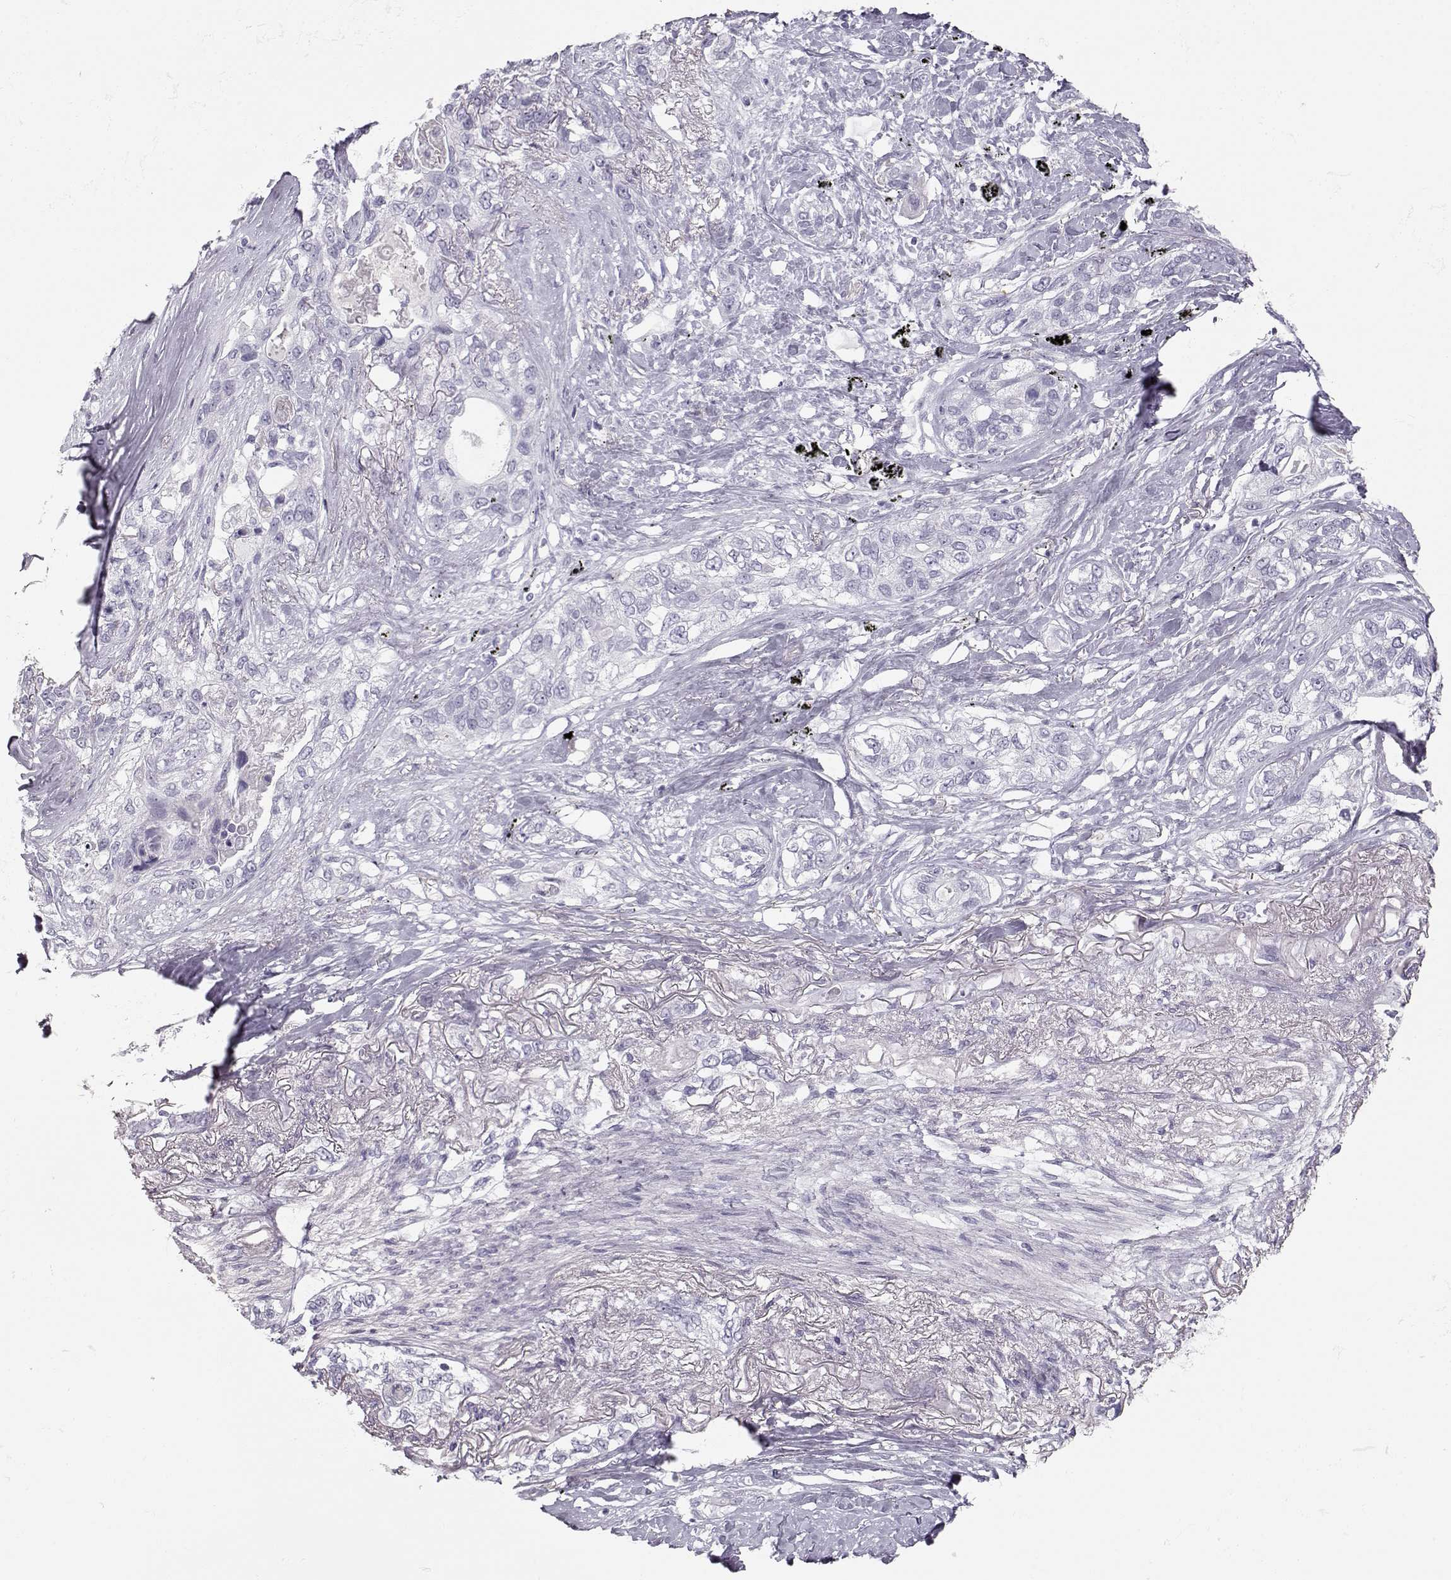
{"staining": {"intensity": "negative", "quantity": "none", "location": "none"}, "tissue": "lung cancer", "cell_type": "Tumor cells", "image_type": "cancer", "snomed": [{"axis": "morphology", "description": "Squamous cell carcinoma, NOS"}, {"axis": "topography", "description": "Lung"}], "caption": "Tumor cells show no significant protein positivity in squamous cell carcinoma (lung). Brightfield microscopy of IHC stained with DAB (brown) and hematoxylin (blue), captured at high magnification.", "gene": "MIP", "patient": {"sex": "female", "age": 70}}